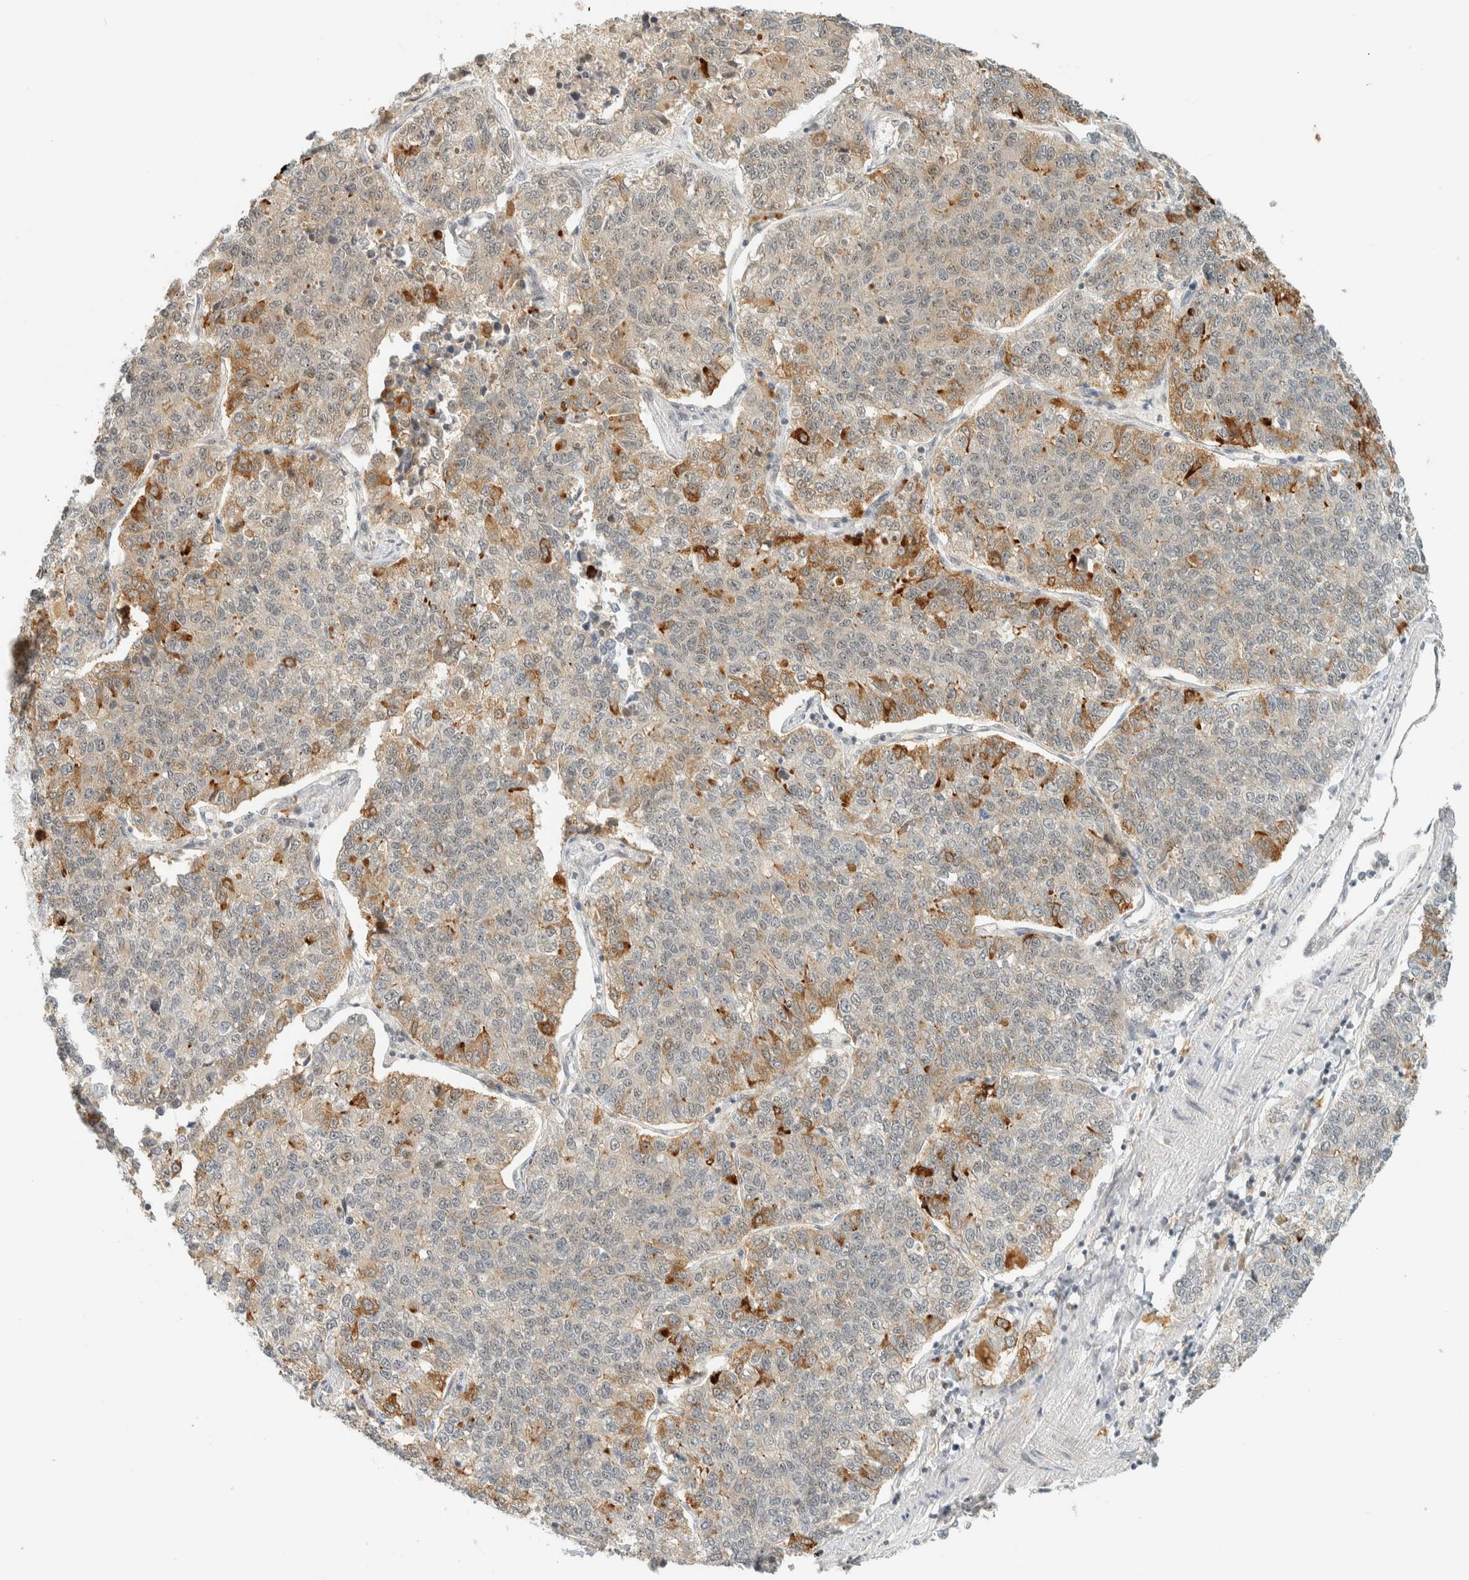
{"staining": {"intensity": "moderate", "quantity": "<25%", "location": "cytoplasmic/membranous"}, "tissue": "lung cancer", "cell_type": "Tumor cells", "image_type": "cancer", "snomed": [{"axis": "morphology", "description": "Adenocarcinoma, NOS"}, {"axis": "topography", "description": "Lung"}], "caption": "Moderate cytoplasmic/membranous expression is identified in approximately <25% of tumor cells in lung cancer (adenocarcinoma).", "gene": "KIFAP3", "patient": {"sex": "male", "age": 49}}